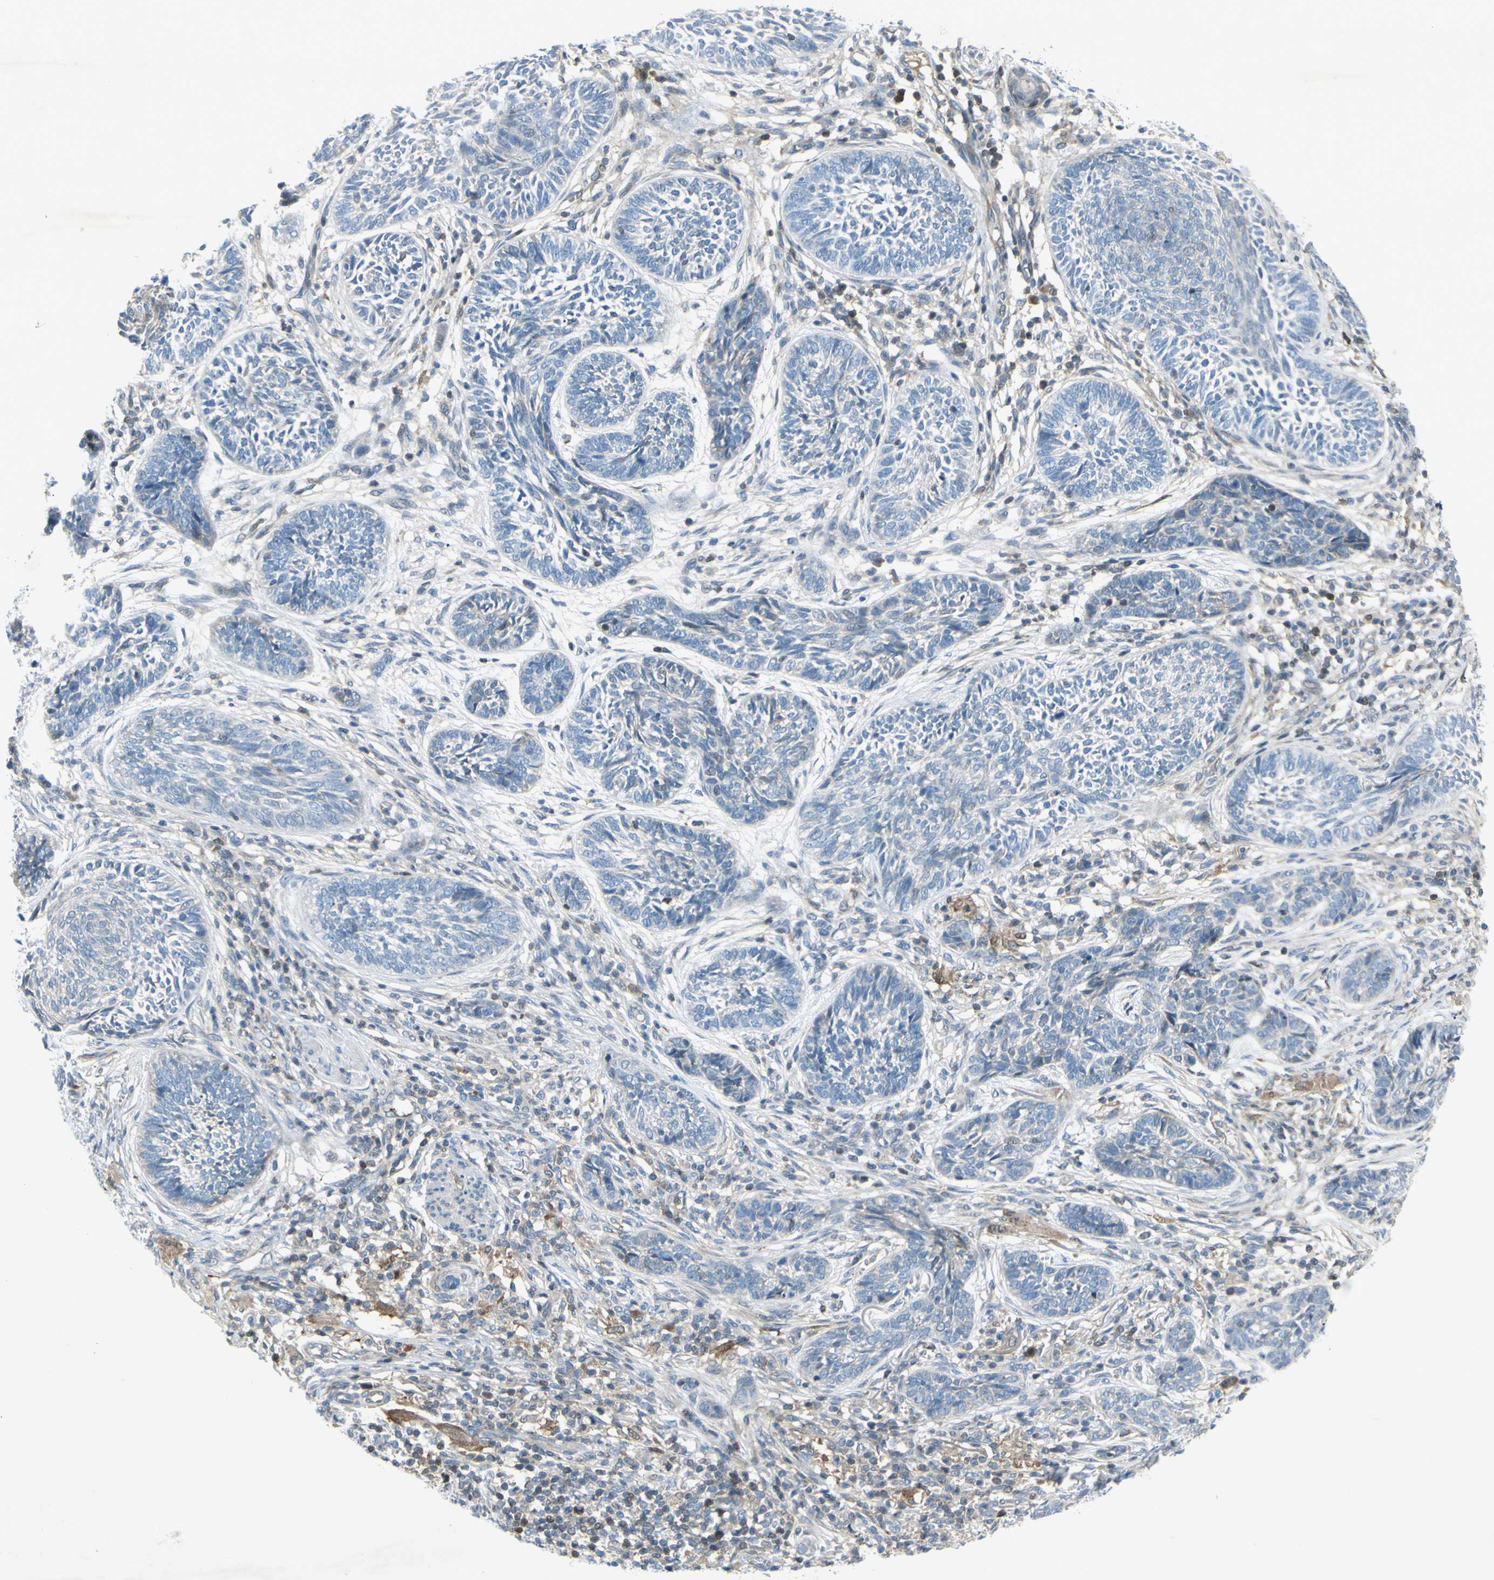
{"staining": {"intensity": "negative", "quantity": "none", "location": "none"}, "tissue": "skin cancer", "cell_type": "Tumor cells", "image_type": "cancer", "snomed": [{"axis": "morphology", "description": "Papilloma, NOS"}, {"axis": "morphology", "description": "Basal cell carcinoma"}, {"axis": "topography", "description": "Skin"}], "caption": "The histopathology image demonstrates no significant positivity in tumor cells of skin cancer (basal cell carcinoma). (IHC, brightfield microscopy, high magnification).", "gene": "C1orf159", "patient": {"sex": "male", "age": 87}}